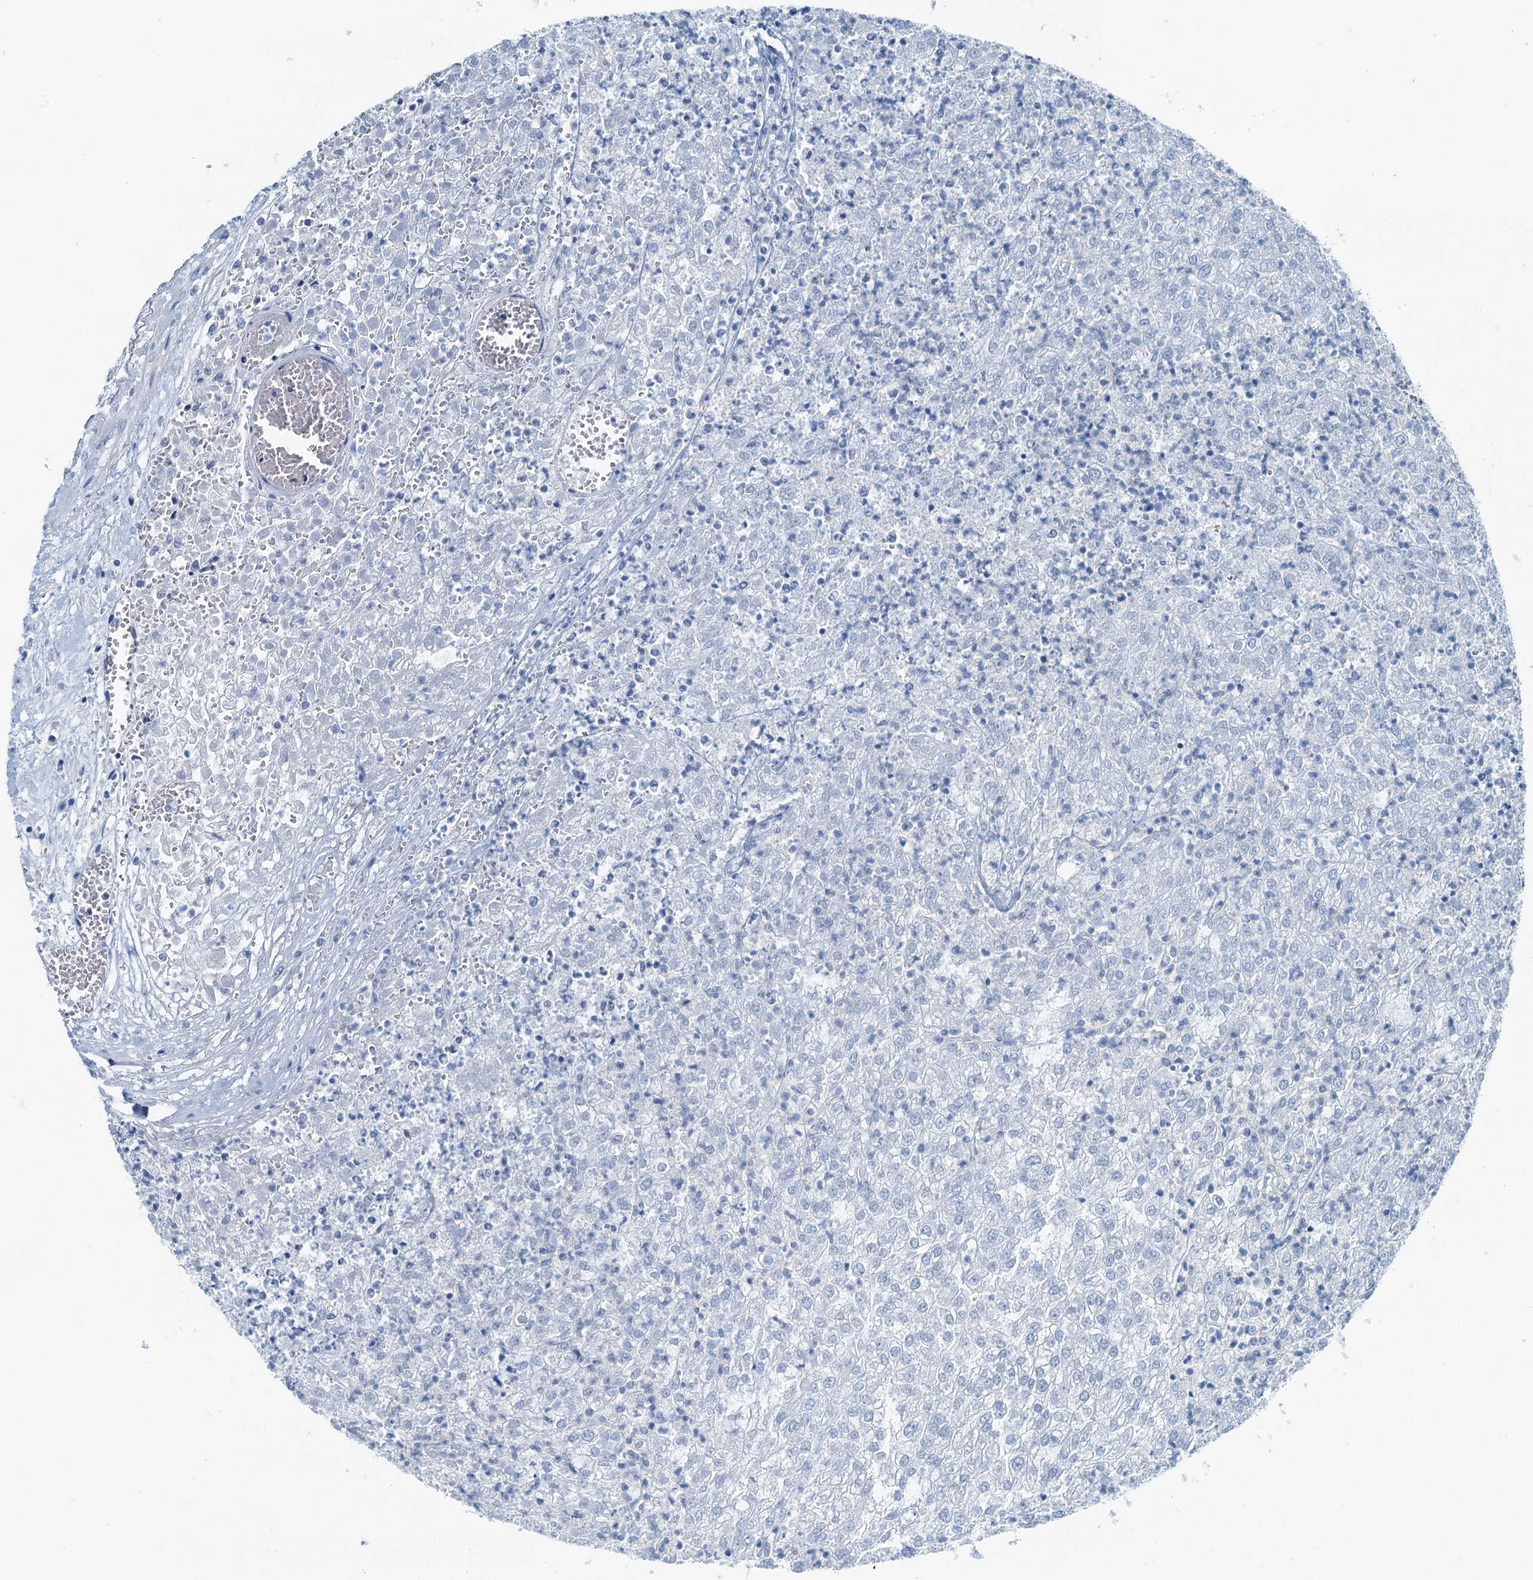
{"staining": {"intensity": "negative", "quantity": "none", "location": "none"}, "tissue": "renal cancer", "cell_type": "Tumor cells", "image_type": "cancer", "snomed": [{"axis": "morphology", "description": "Adenocarcinoma, NOS"}, {"axis": "topography", "description": "Kidney"}], "caption": "The histopathology image demonstrates no significant positivity in tumor cells of renal cancer.", "gene": "GFOD2", "patient": {"sex": "female", "age": 54}}